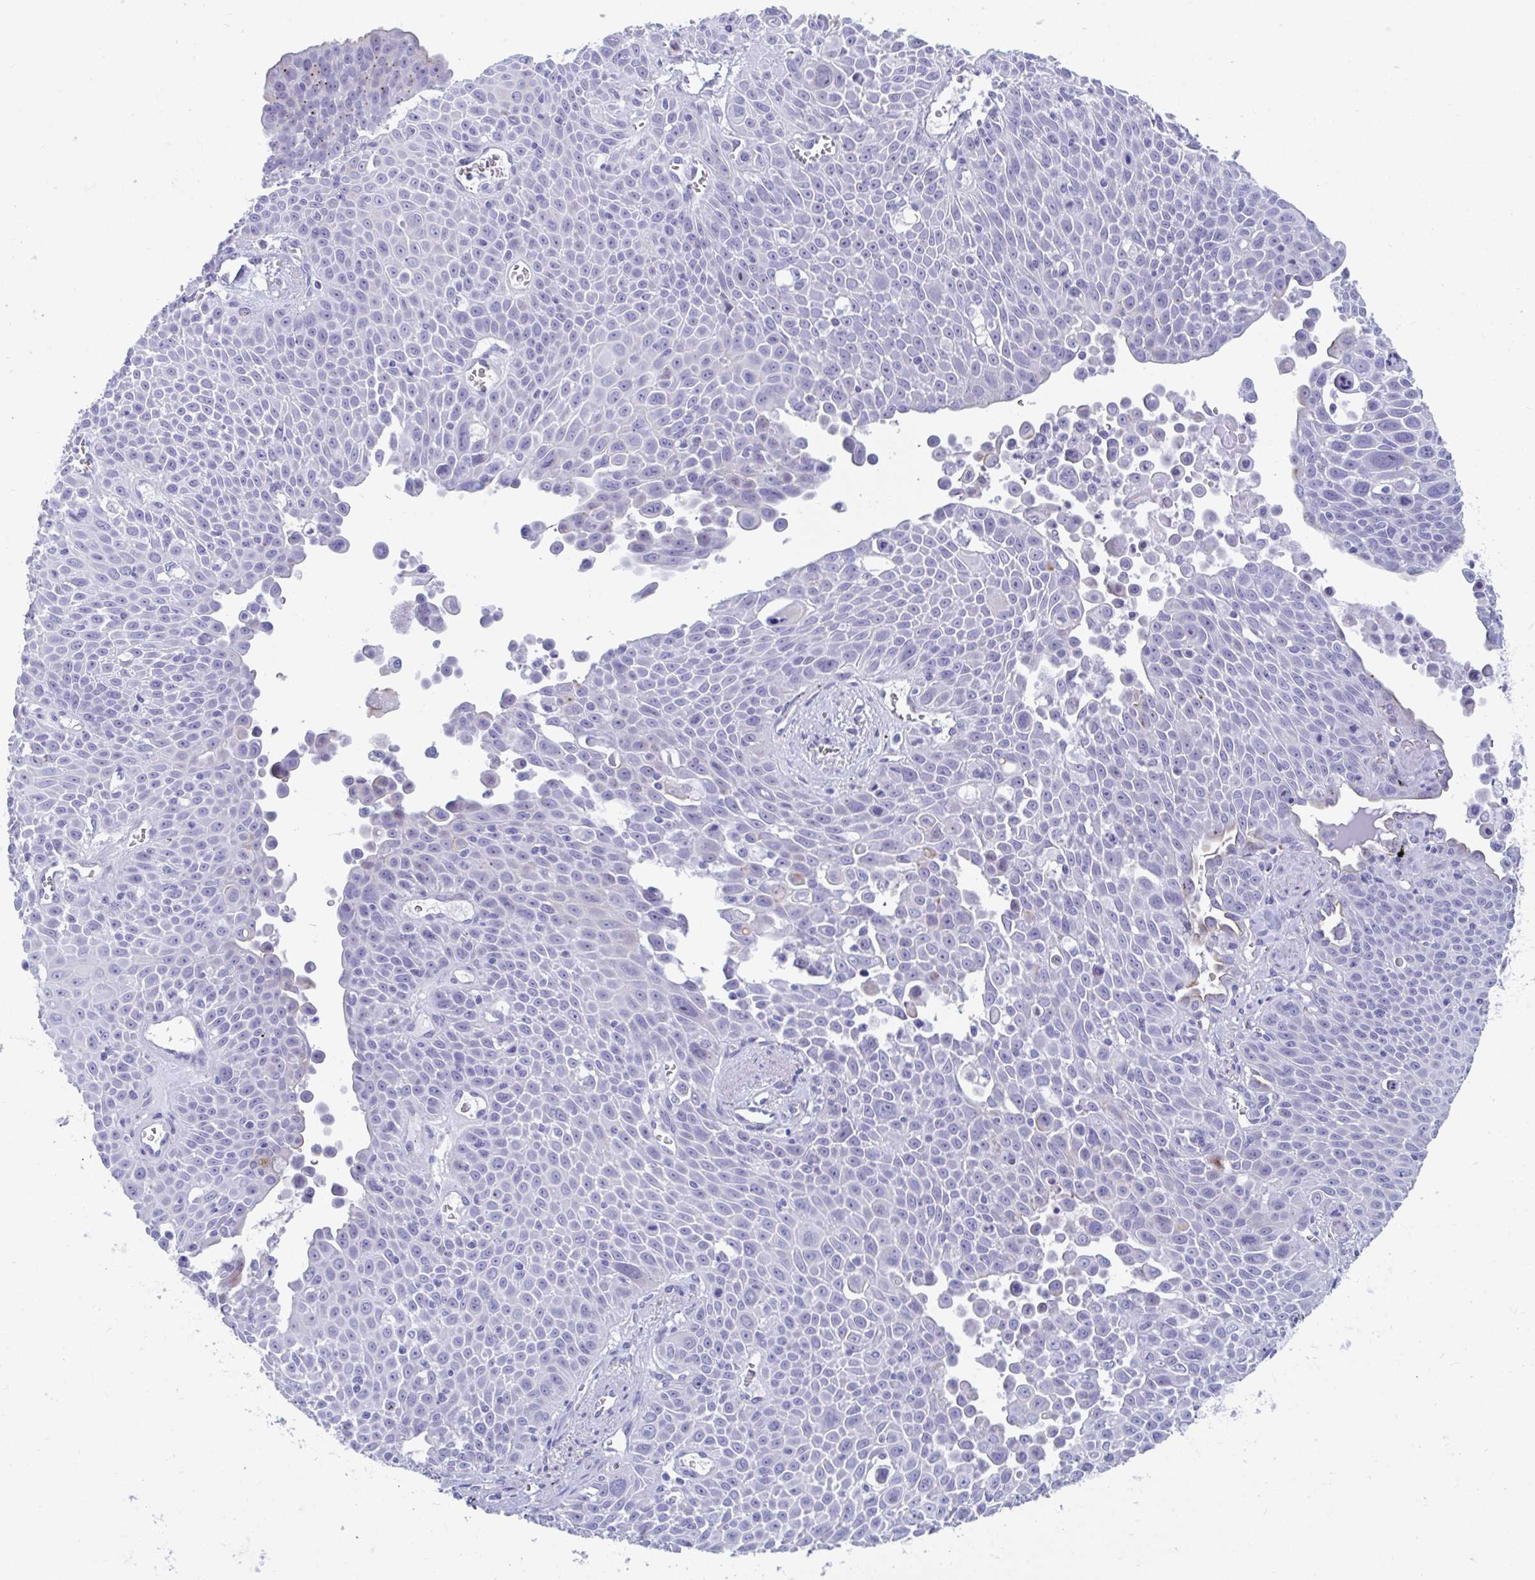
{"staining": {"intensity": "negative", "quantity": "none", "location": "none"}, "tissue": "lung cancer", "cell_type": "Tumor cells", "image_type": "cancer", "snomed": [{"axis": "morphology", "description": "Squamous cell carcinoma, NOS"}, {"axis": "morphology", "description": "Squamous cell carcinoma, metastatic, NOS"}, {"axis": "topography", "description": "Lymph node"}, {"axis": "topography", "description": "Lung"}], "caption": "Lung squamous cell carcinoma stained for a protein using IHC reveals no positivity tumor cells.", "gene": "TTC30B", "patient": {"sex": "female", "age": 62}}